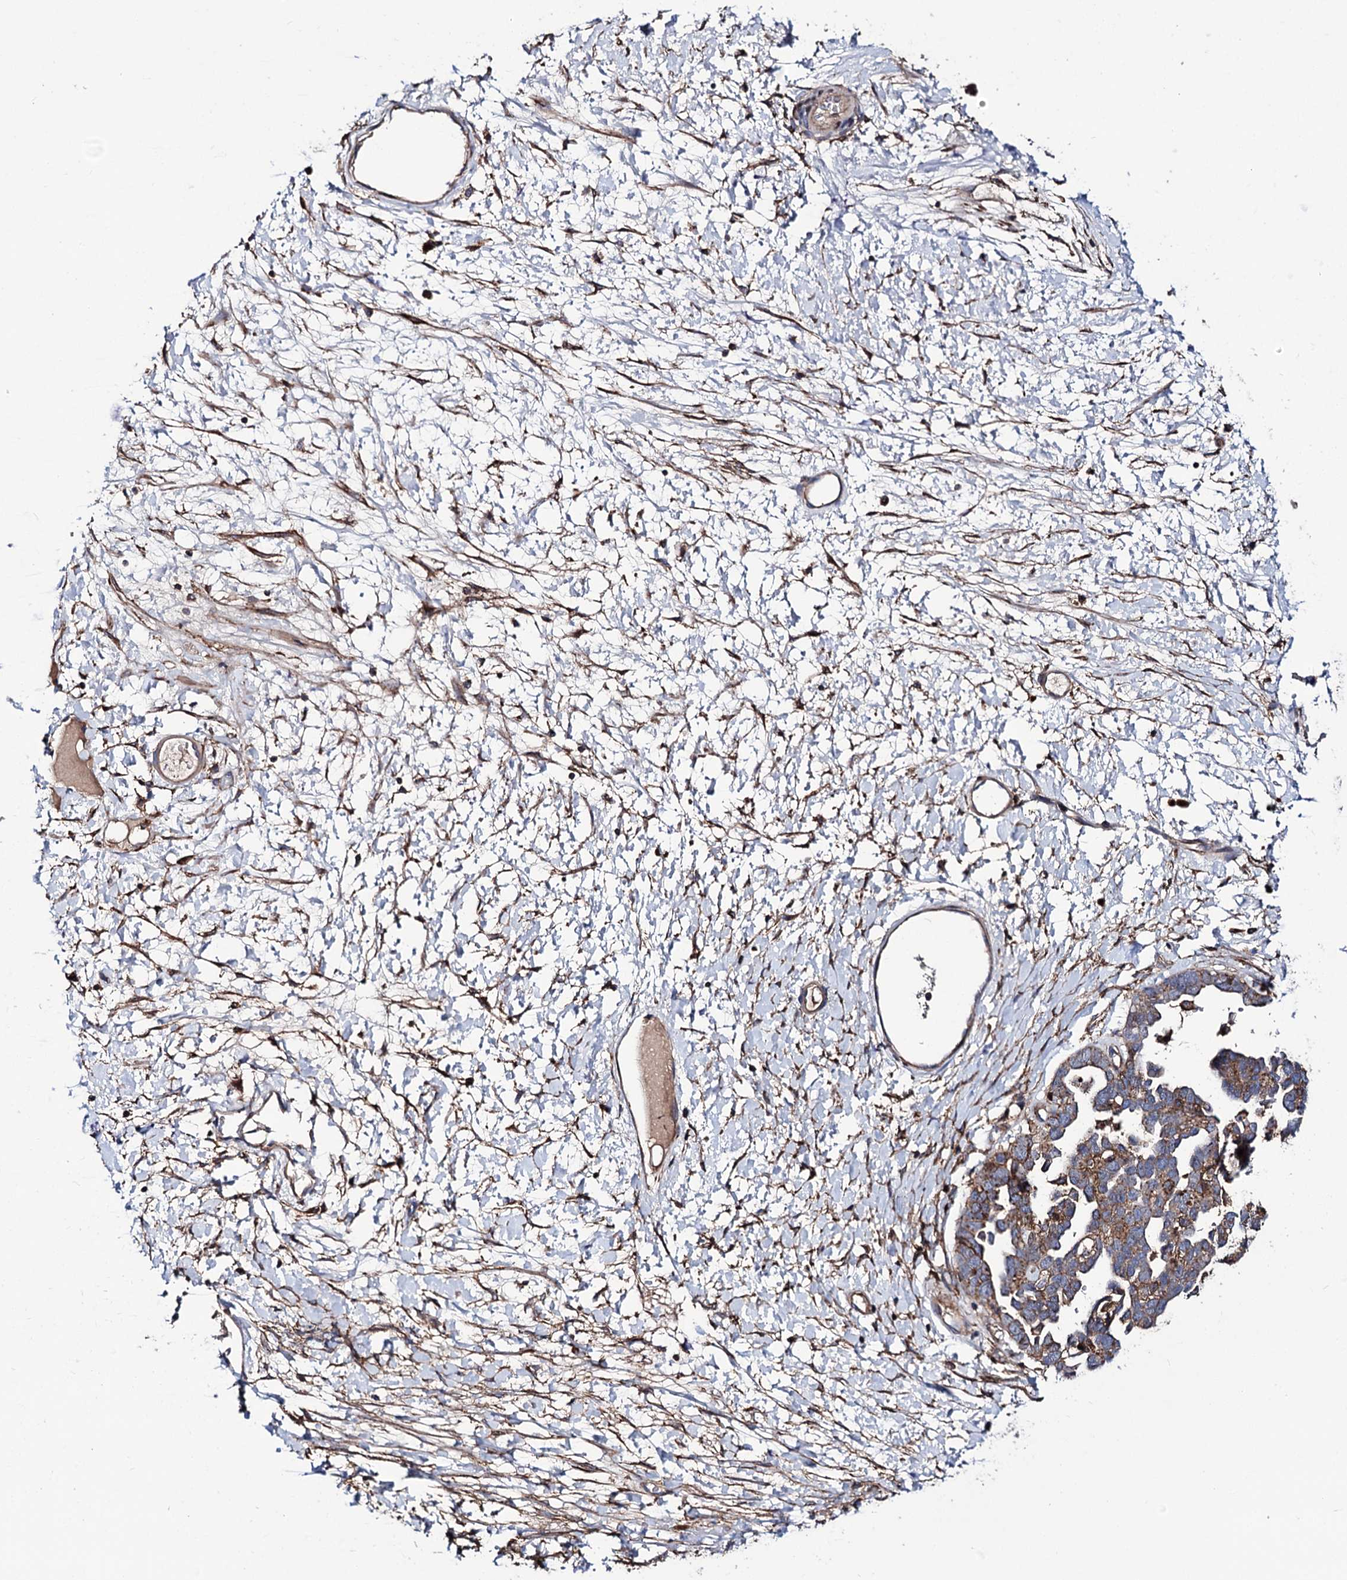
{"staining": {"intensity": "negative", "quantity": "none", "location": "none"}, "tissue": "ovarian cancer", "cell_type": "Tumor cells", "image_type": "cancer", "snomed": [{"axis": "morphology", "description": "Cystadenocarcinoma, serous, NOS"}, {"axis": "topography", "description": "Ovary"}], "caption": "The micrograph demonstrates no staining of tumor cells in serous cystadenocarcinoma (ovarian).", "gene": "DEF6", "patient": {"sex": "female", "age": 54}}